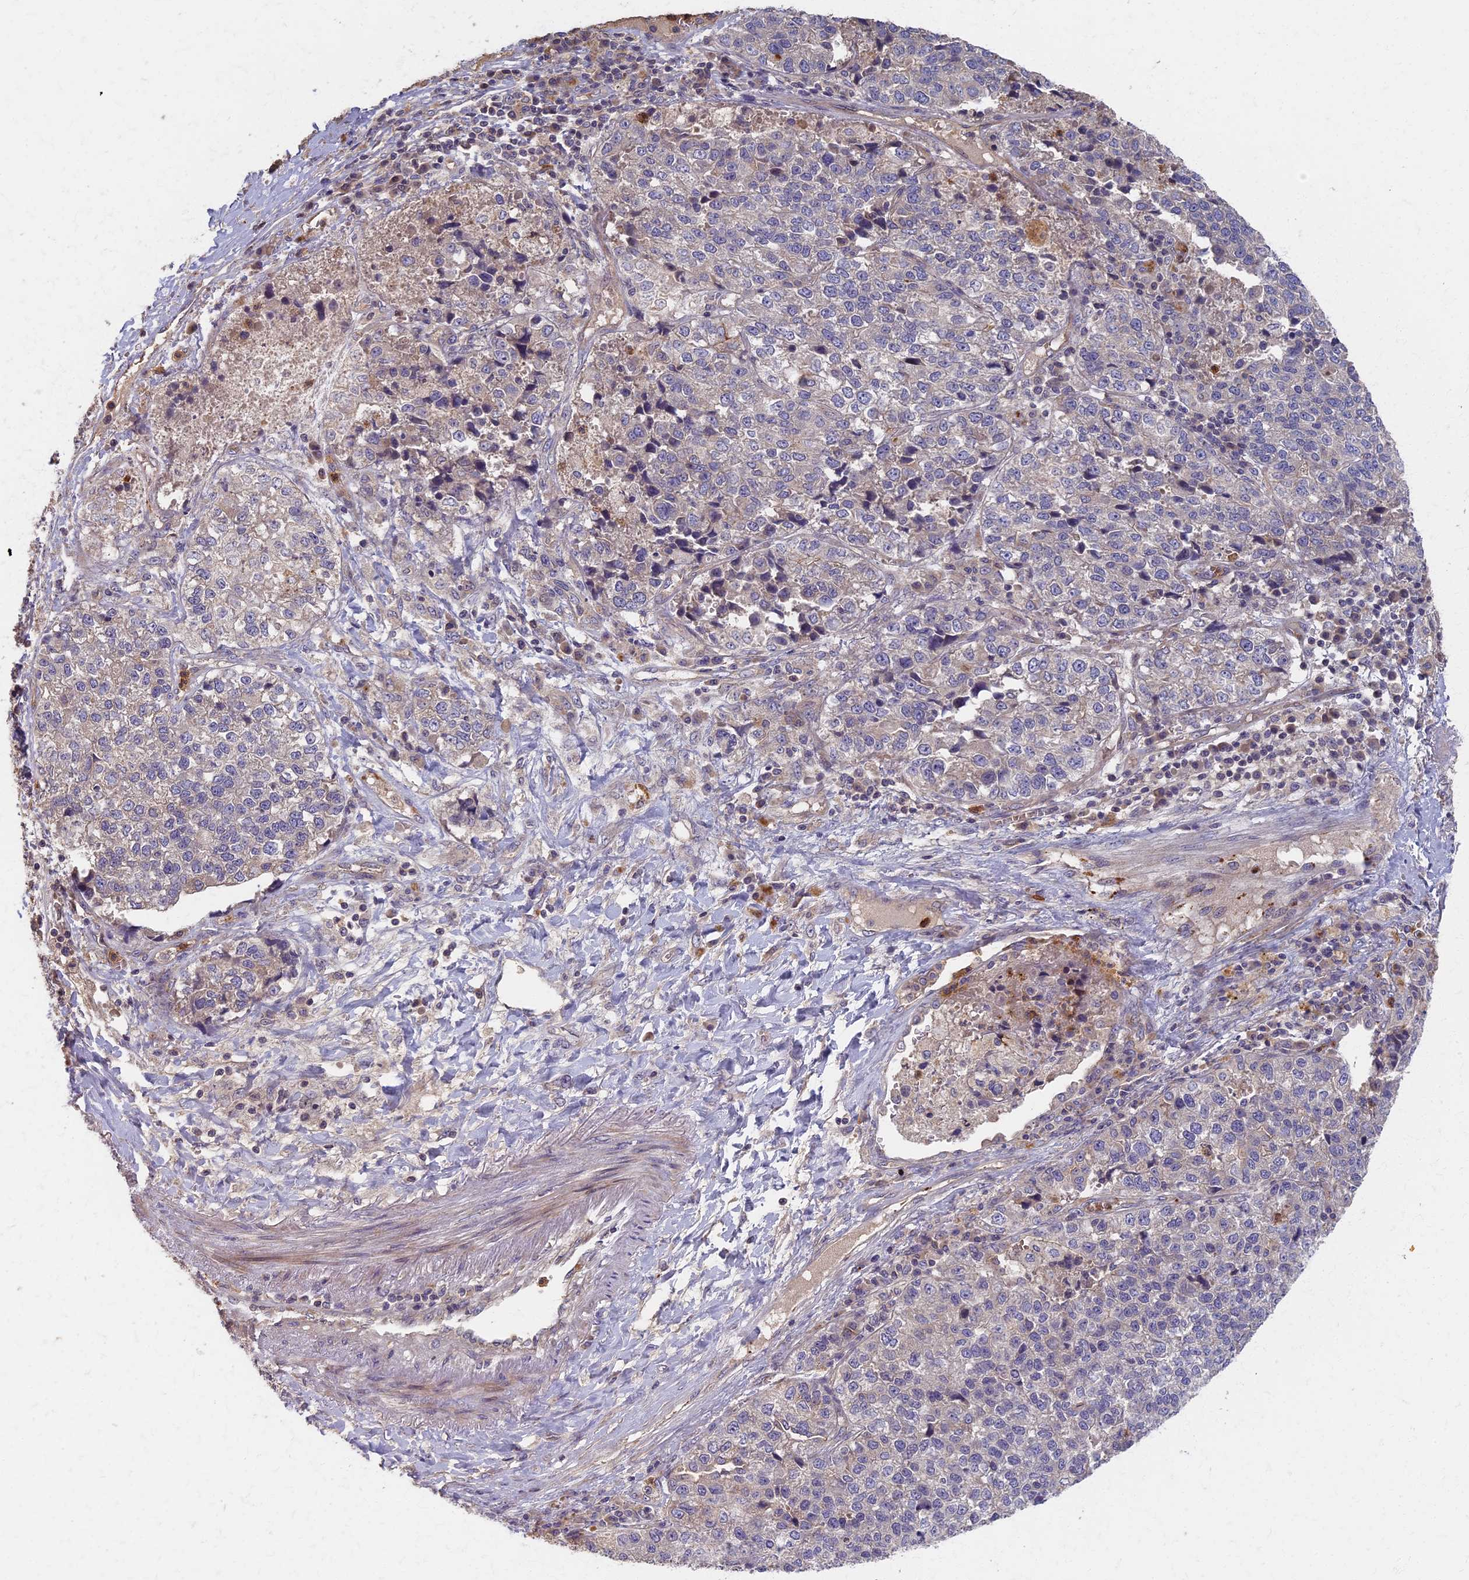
{"staining": {"intensity": "negative", "quantity": "none", "location": "none"}, "tissue": "lung cancer", "cell_type": "Tumor cells", "image_type": "cancer", "snomed": [{"axis": "morphology", "description": "Adenocarcinoma, NOS"}, {"axis": "topography", "description": "Lung"}], "caption": "This is a image of immunohistochemistry staining of adenocarcinoma (lung), which shows no expression in tumor cells.", "gene": "AP4E1", "patient": {"sex": "male", "age": 49}}